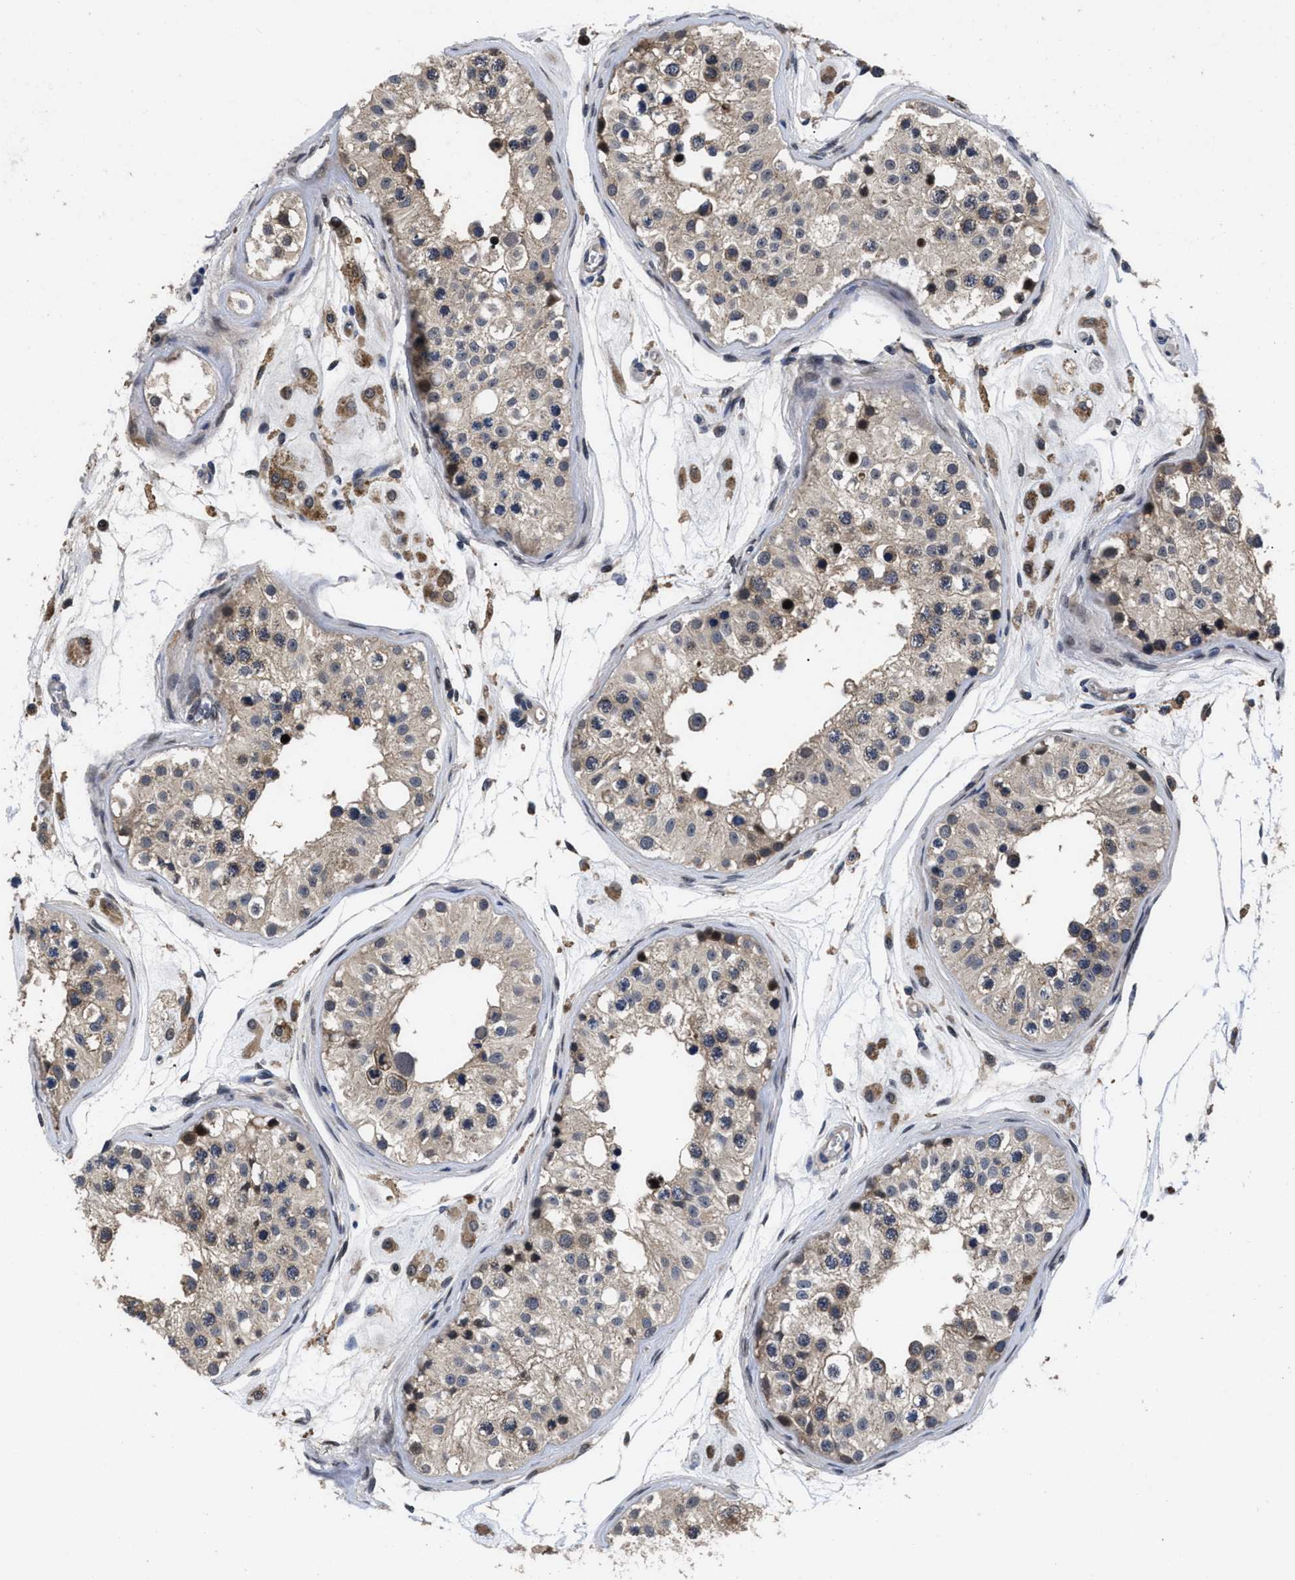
{"staining": {"intensity": "strong", "quantity": "<25%", "location": "cytoplasmic/membranous,nuclear"}, "tissue": "testis", "cell_type": "Cells in seminiferous ducts", "image_type": "normal", "snomed": [{"axis": "morphology", "description": "Normal tissue, NOS"}, {"axis": "morphology", "description": "Adenocarcinoma, metastatic, NOS"}, {"axis": "topography", "description": "Testis"}], "caption": "Immunohistochemical staining of benign human testis exhibits <25% levels of strong cytoplasmic/membranous,nuclear protein positivity in approximately <25% of cells in seminiferous ducts.", "gene": "FAM200A", "patient": {"sex": "male", "age": 26}}